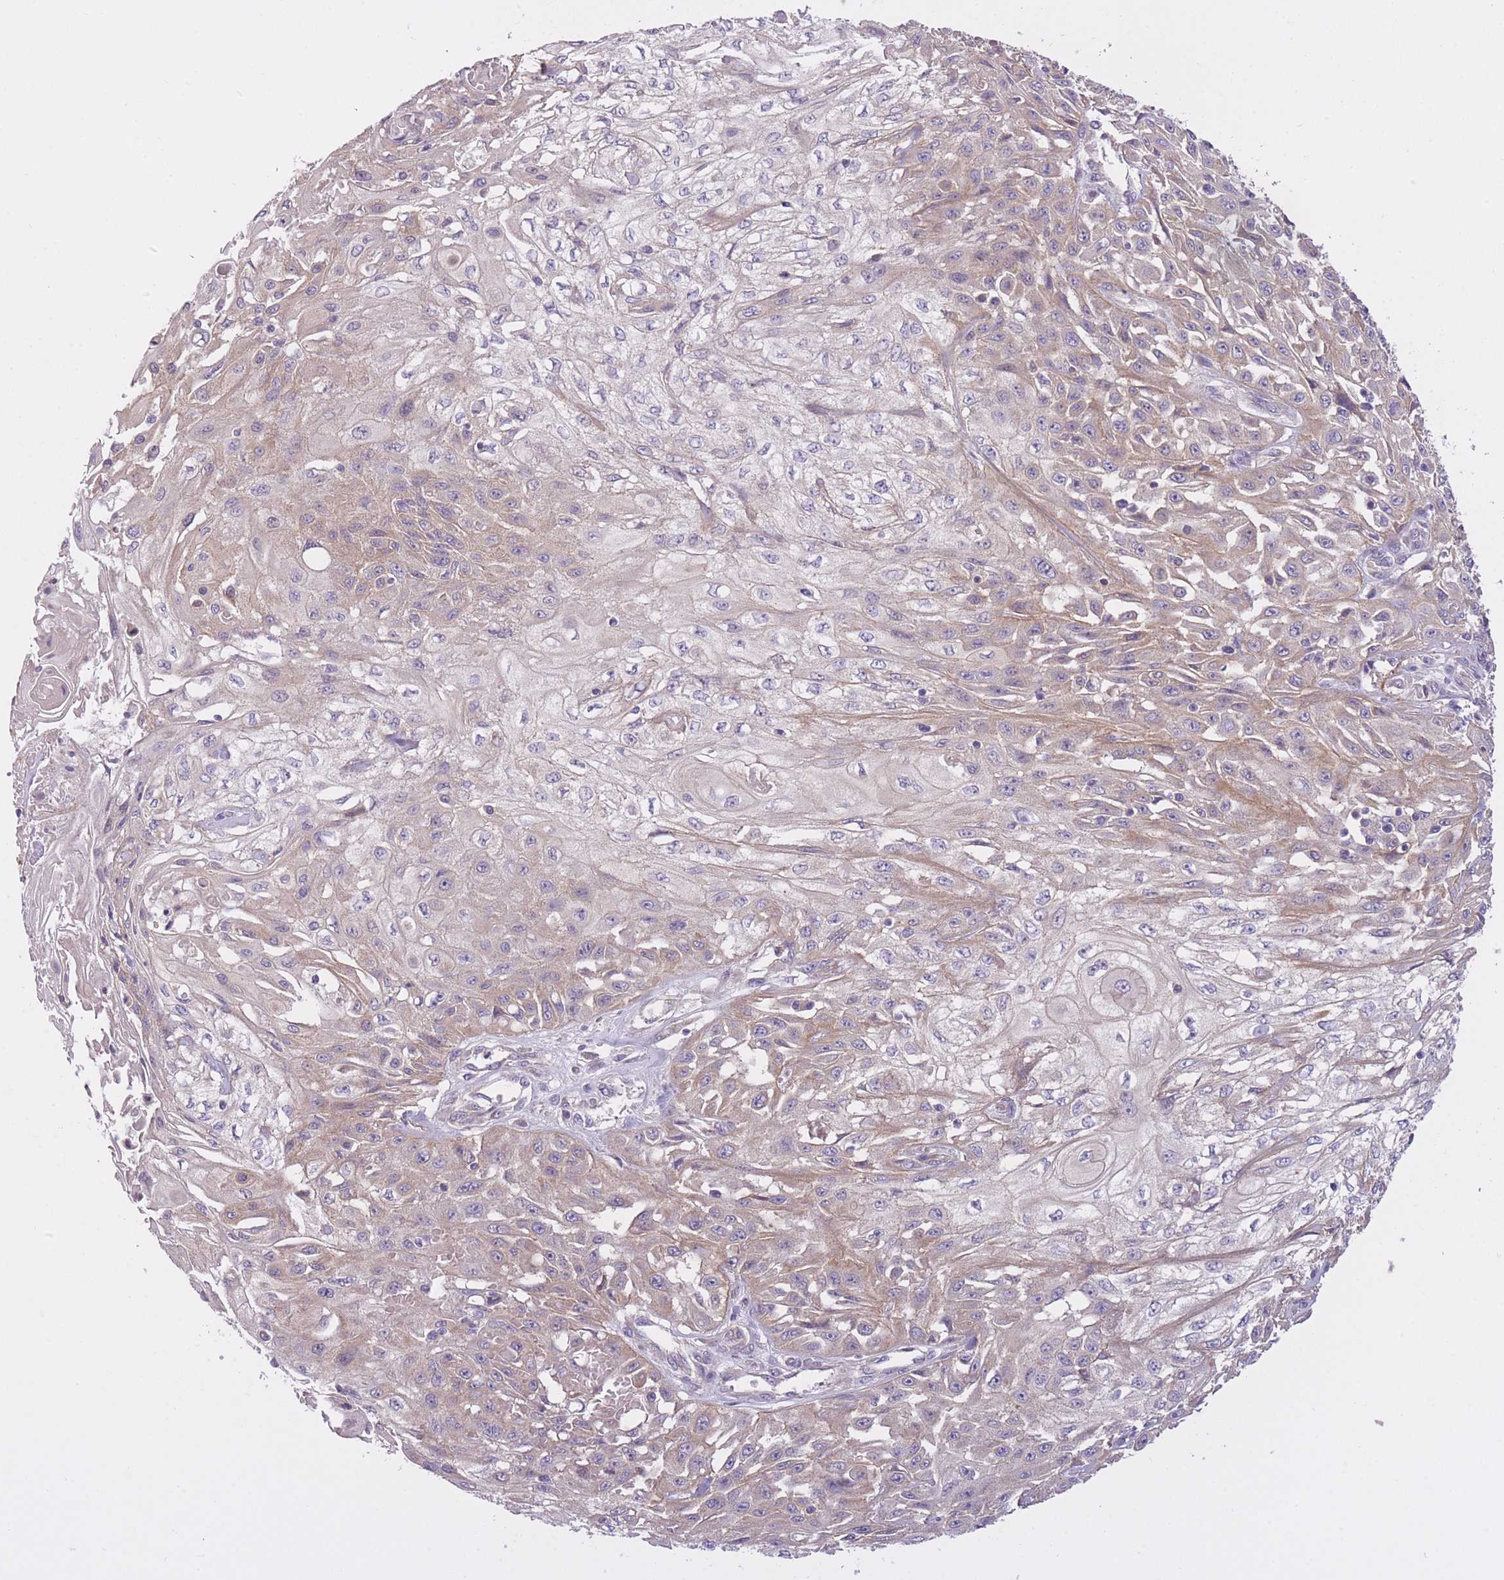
{"staining": {"intensity": "weak", "quantity": "<25%", "location": "cytoplasmic/membranous"}, "tissue": "skin cancer", "cell_type": "Tumor cells", "image_type": "cancer", "snomed": [{"axis": "morphology", "description": "Squamous cell carcinoma, NOS"}, {"axis": "morphology", "description": "Squamous cell carcinoma, metastatic, NOS"}, {"axis": "topography", "description": "Skin"}, {"axis": "topography", "description": "Lymph node"}], "caption": "IHC of skin metastatic squamous cell carcinoma shows no staining in tumor cells.", "gene": "REV1", "patient": {"sex": "male", "age": 75}}